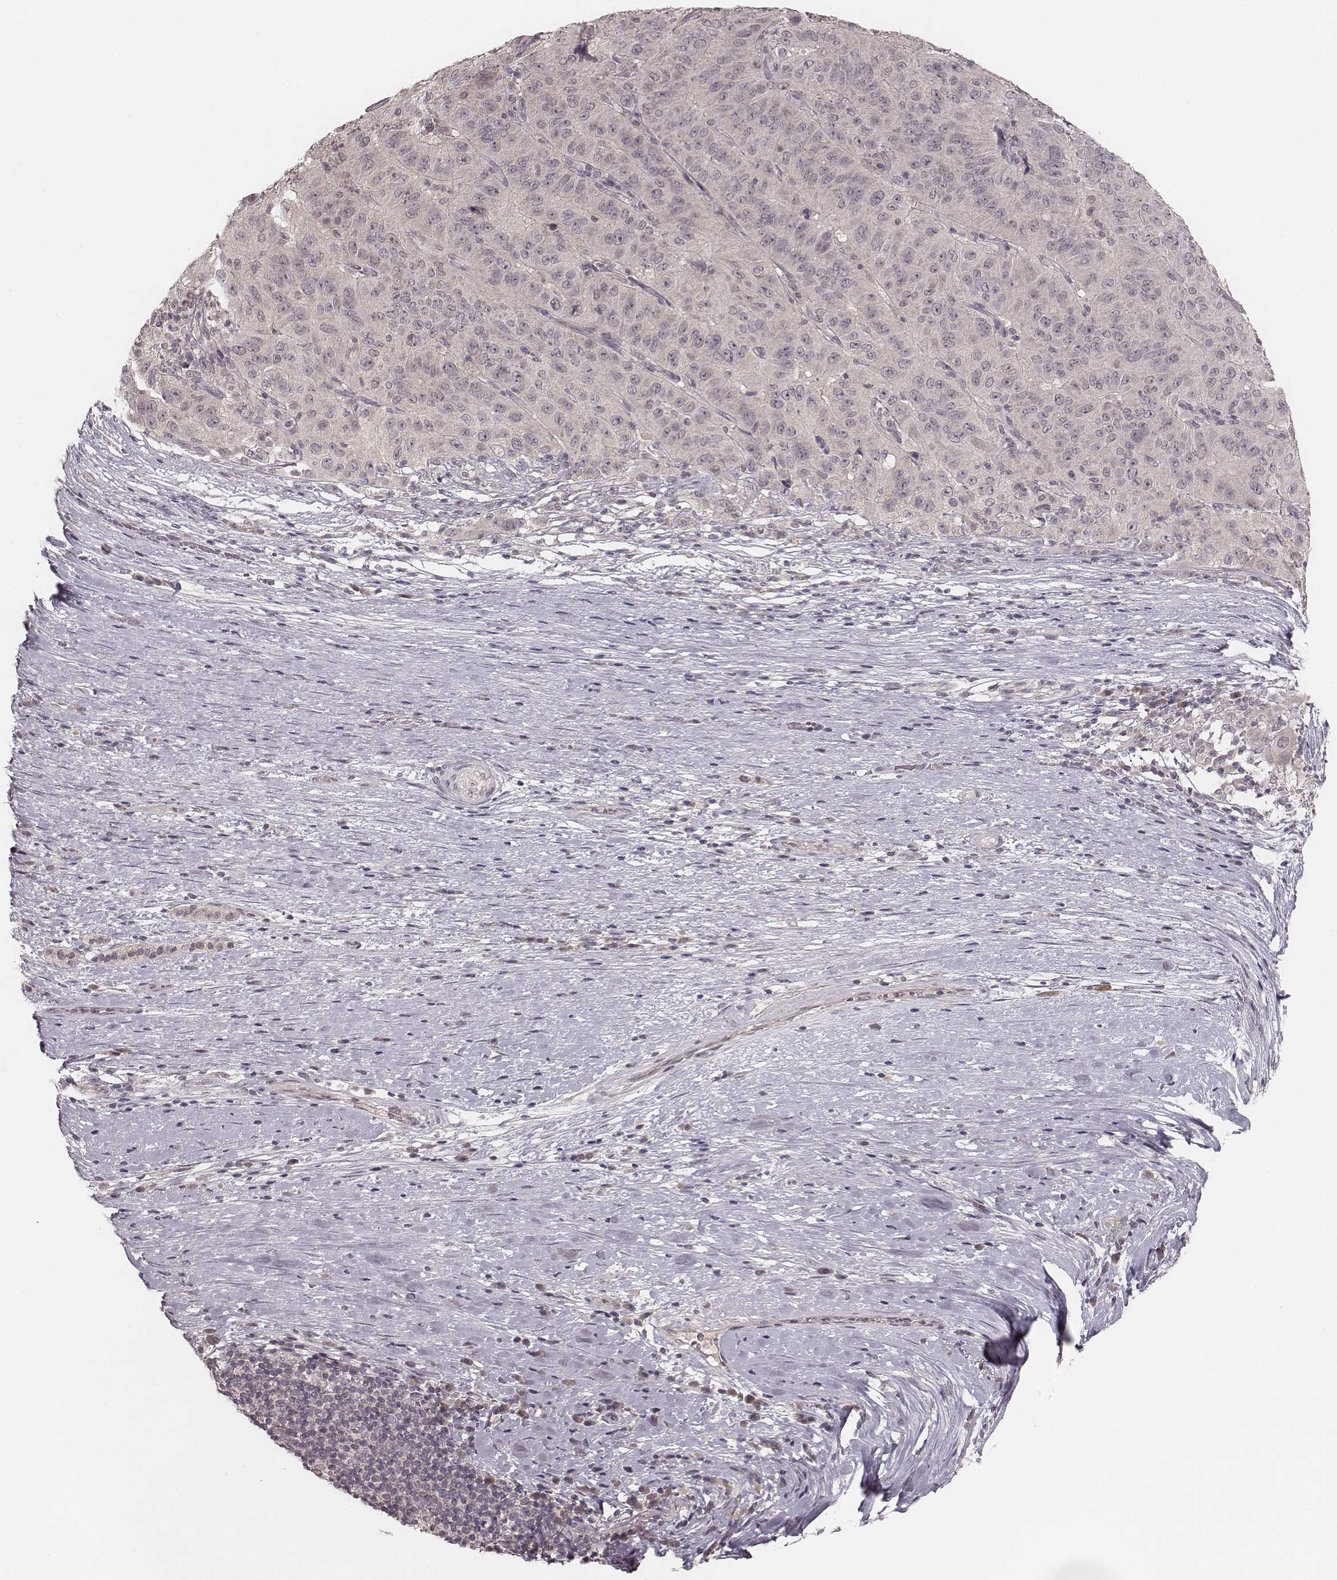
{"staining": {"intensity": "negative", "quantity": "none", "location": "none"}, "tissue": "pancreatic cancer", "cell_type": "Tumor cells", "image_type": "cancer", "snomed": [{"axis": "morphology", "description": "Adenocarcinoma, NOS"}, {"axis": "topography", "description": "Pancreas"}], "caption": "Immunohistochemistry (IHC) micrograph of pancreatic adenocarcinoma stained for a protein (brown), which reveals no expression in tumor cells.", "gene": "LY6K", "patient": {"sex": "male", "age": 63}}